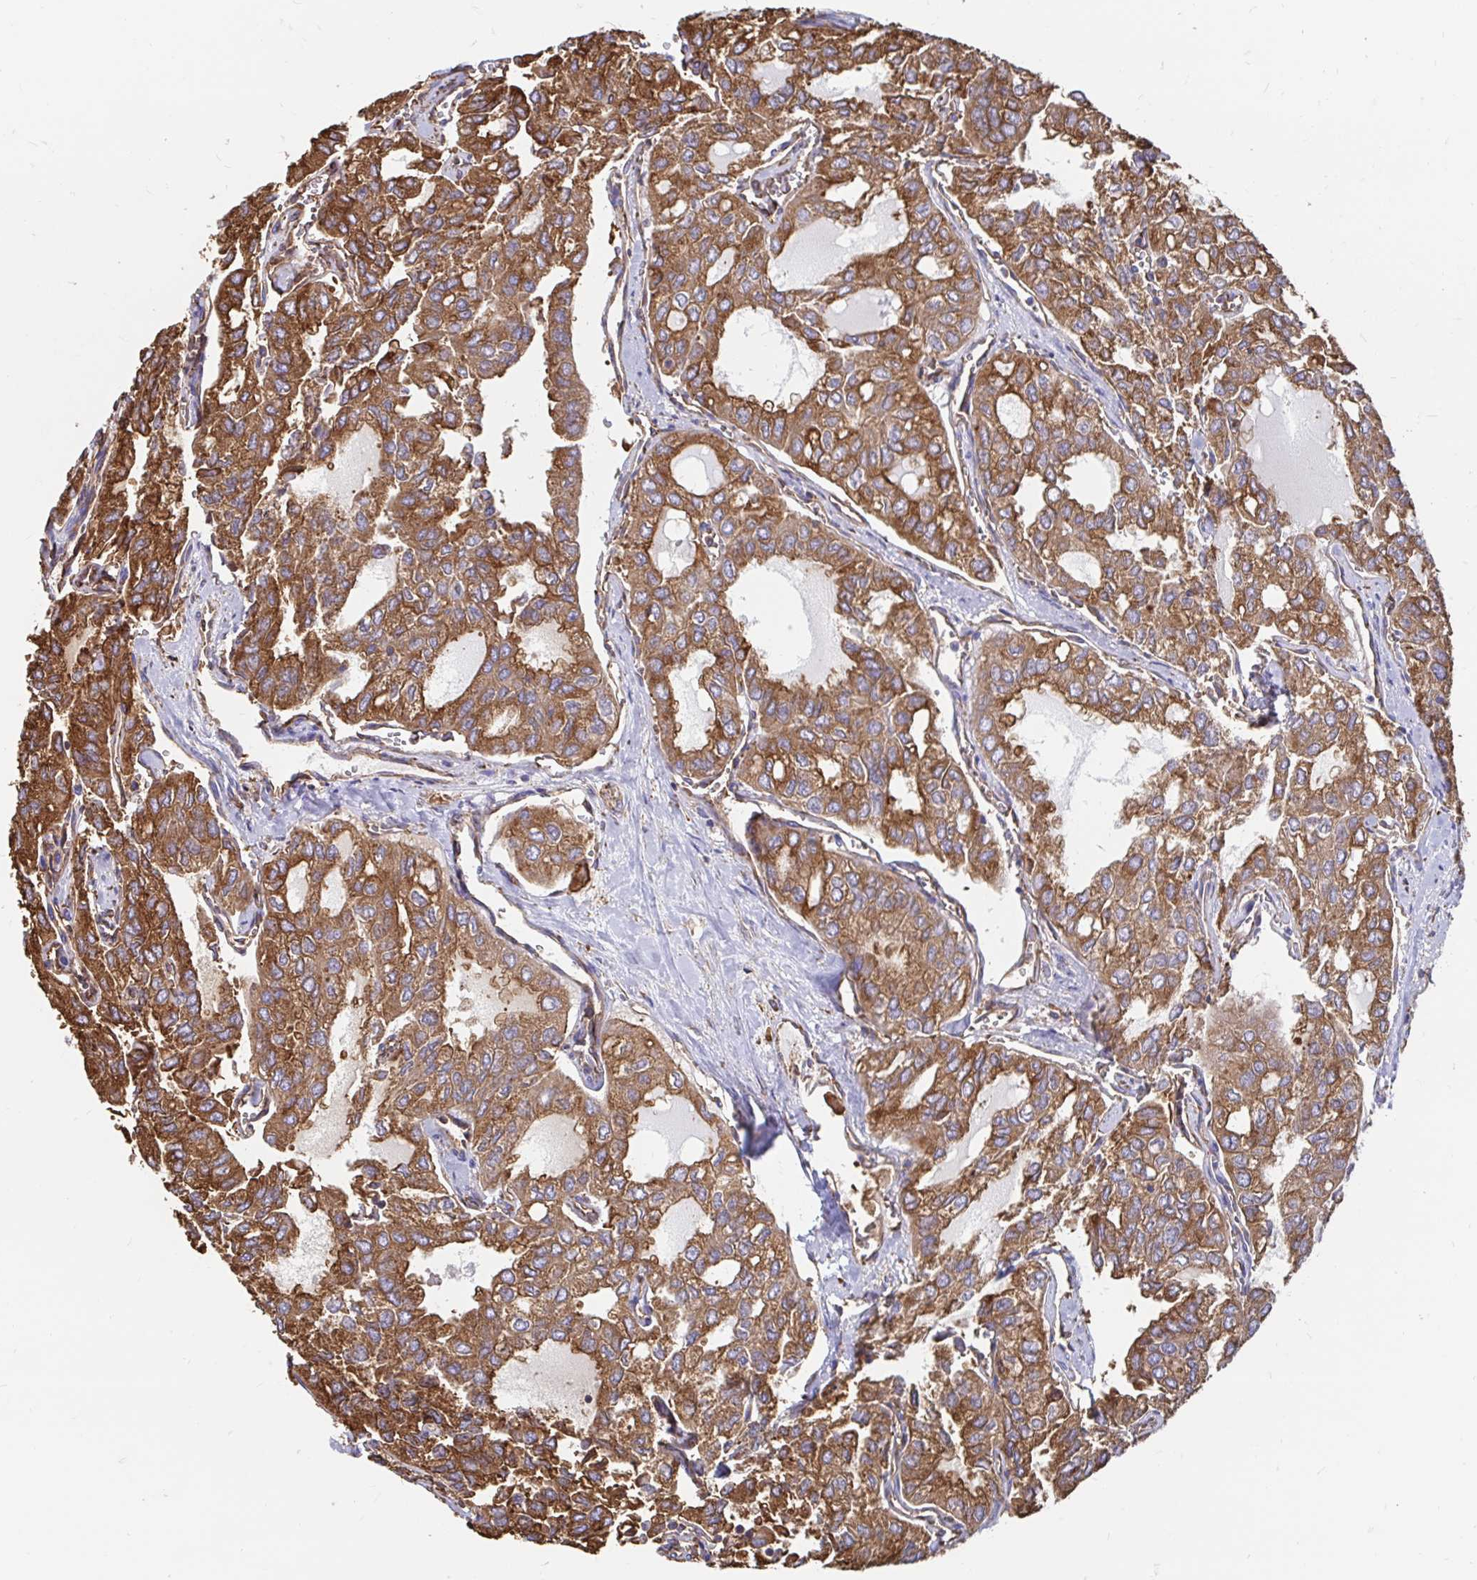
{"staining": {"intensity": "strong", "quantity": ">75%", "location": "cytoplasmic/membranous"}, "tissue": "thyroid cancer", "cell_type": "Tumor cells", "image_type": "cancer", "snomed": [{"axis": "morphology", "description": "Follicular adenoma carcinoma, NOS"}, {"axis": "topography", "description": "Thyroid gland"}], "caption": "Protein staining shows strong cytoplasmic/membranous positivity in approximately >75% of tumor cells in thyroid cancer (follicular adenoma carcinoma).", "gene": "CLTC", "patient": {"sex": "male", "age": 75}}